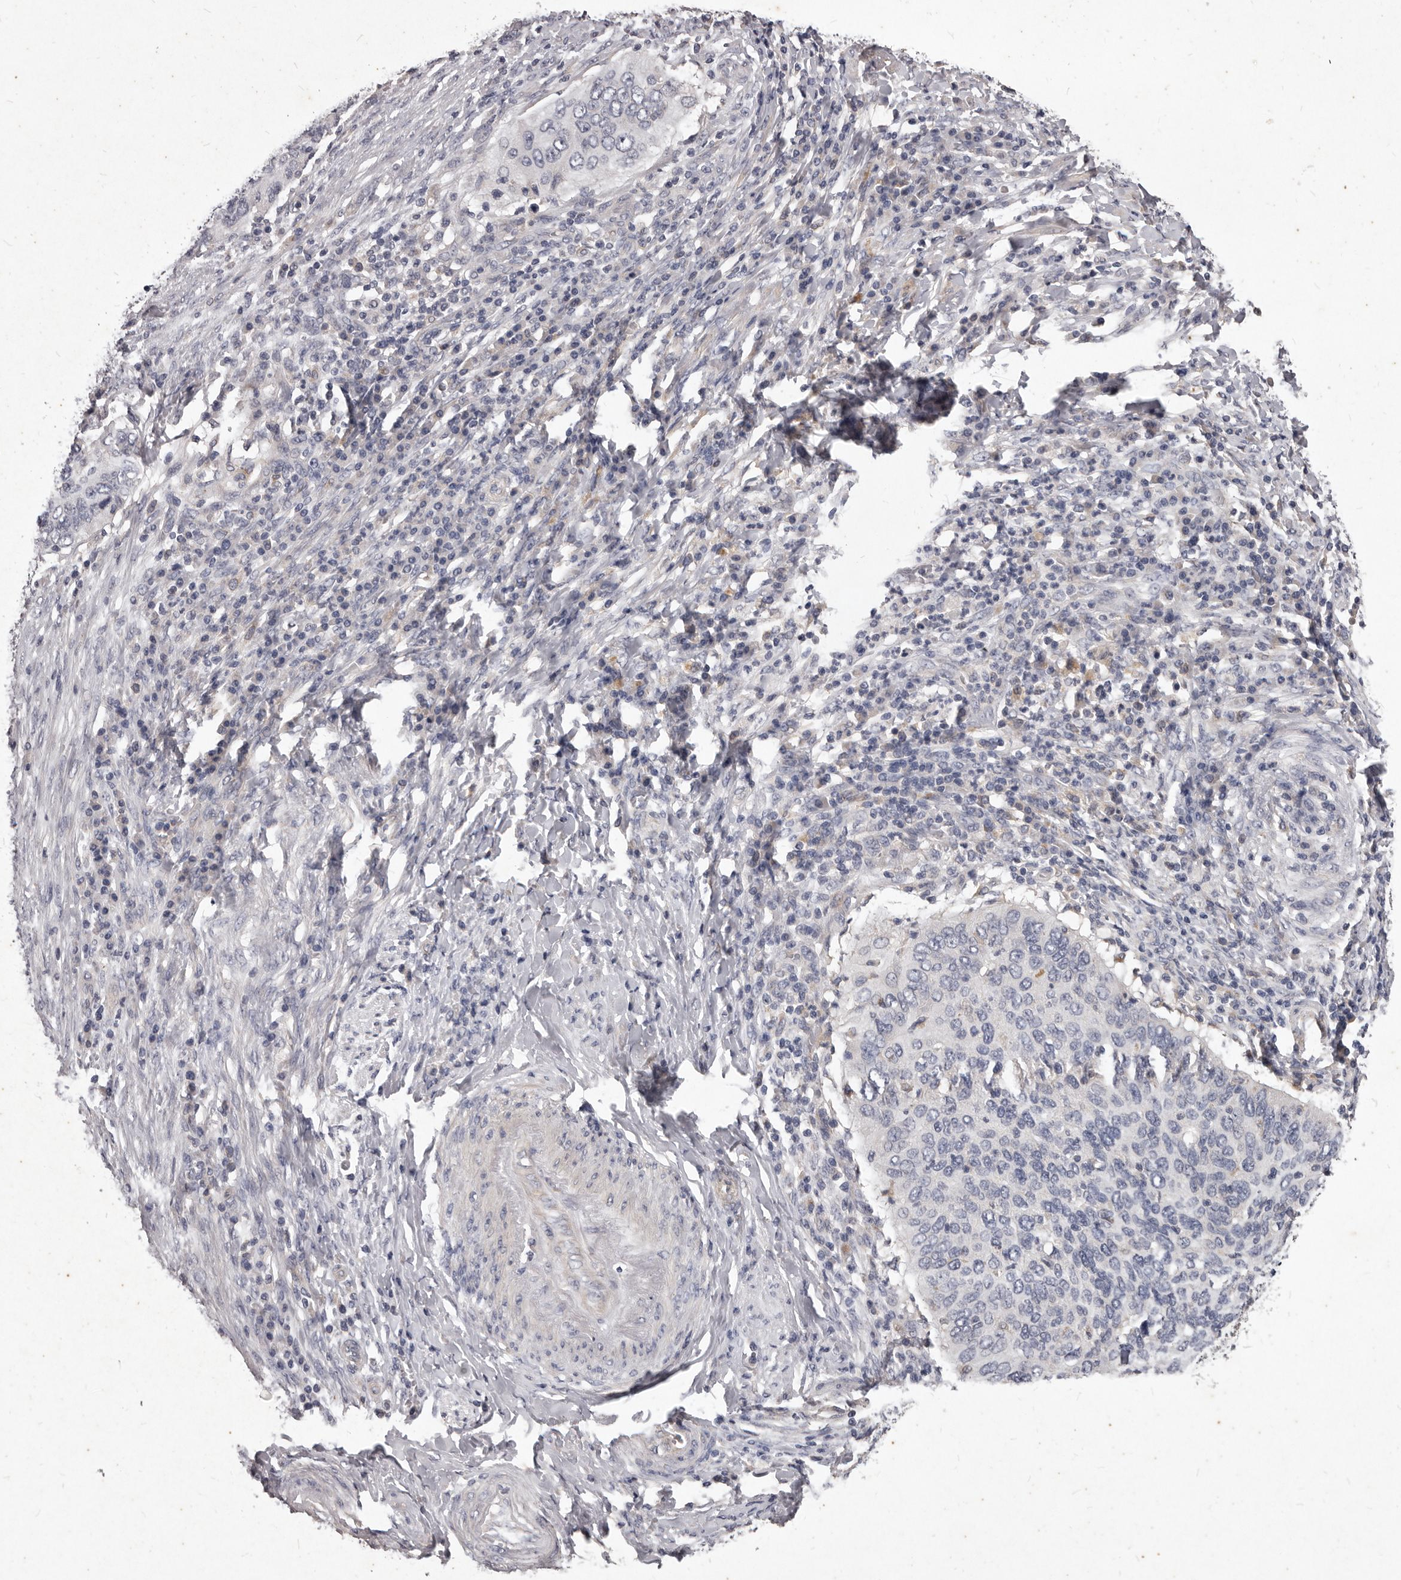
{"staining": {"intensity": "negative", "quantity": "none", "location": "none"}, "tissue": "cervical cancer", "cell_type": "Tumor cells", "image_type": "cancer", "snomed": [{"axis": "morphology", "description": "Squamous cell carcinoma, NOS"}, {"axis": "topography", "description": "Cervix"}], "caption": "Image shows no protein staining in tumor cells of squamous cell carcinoma (cervical) tissue.", "gene": "GPRC5C", "patient": {"sex": "female", "age": 38}}